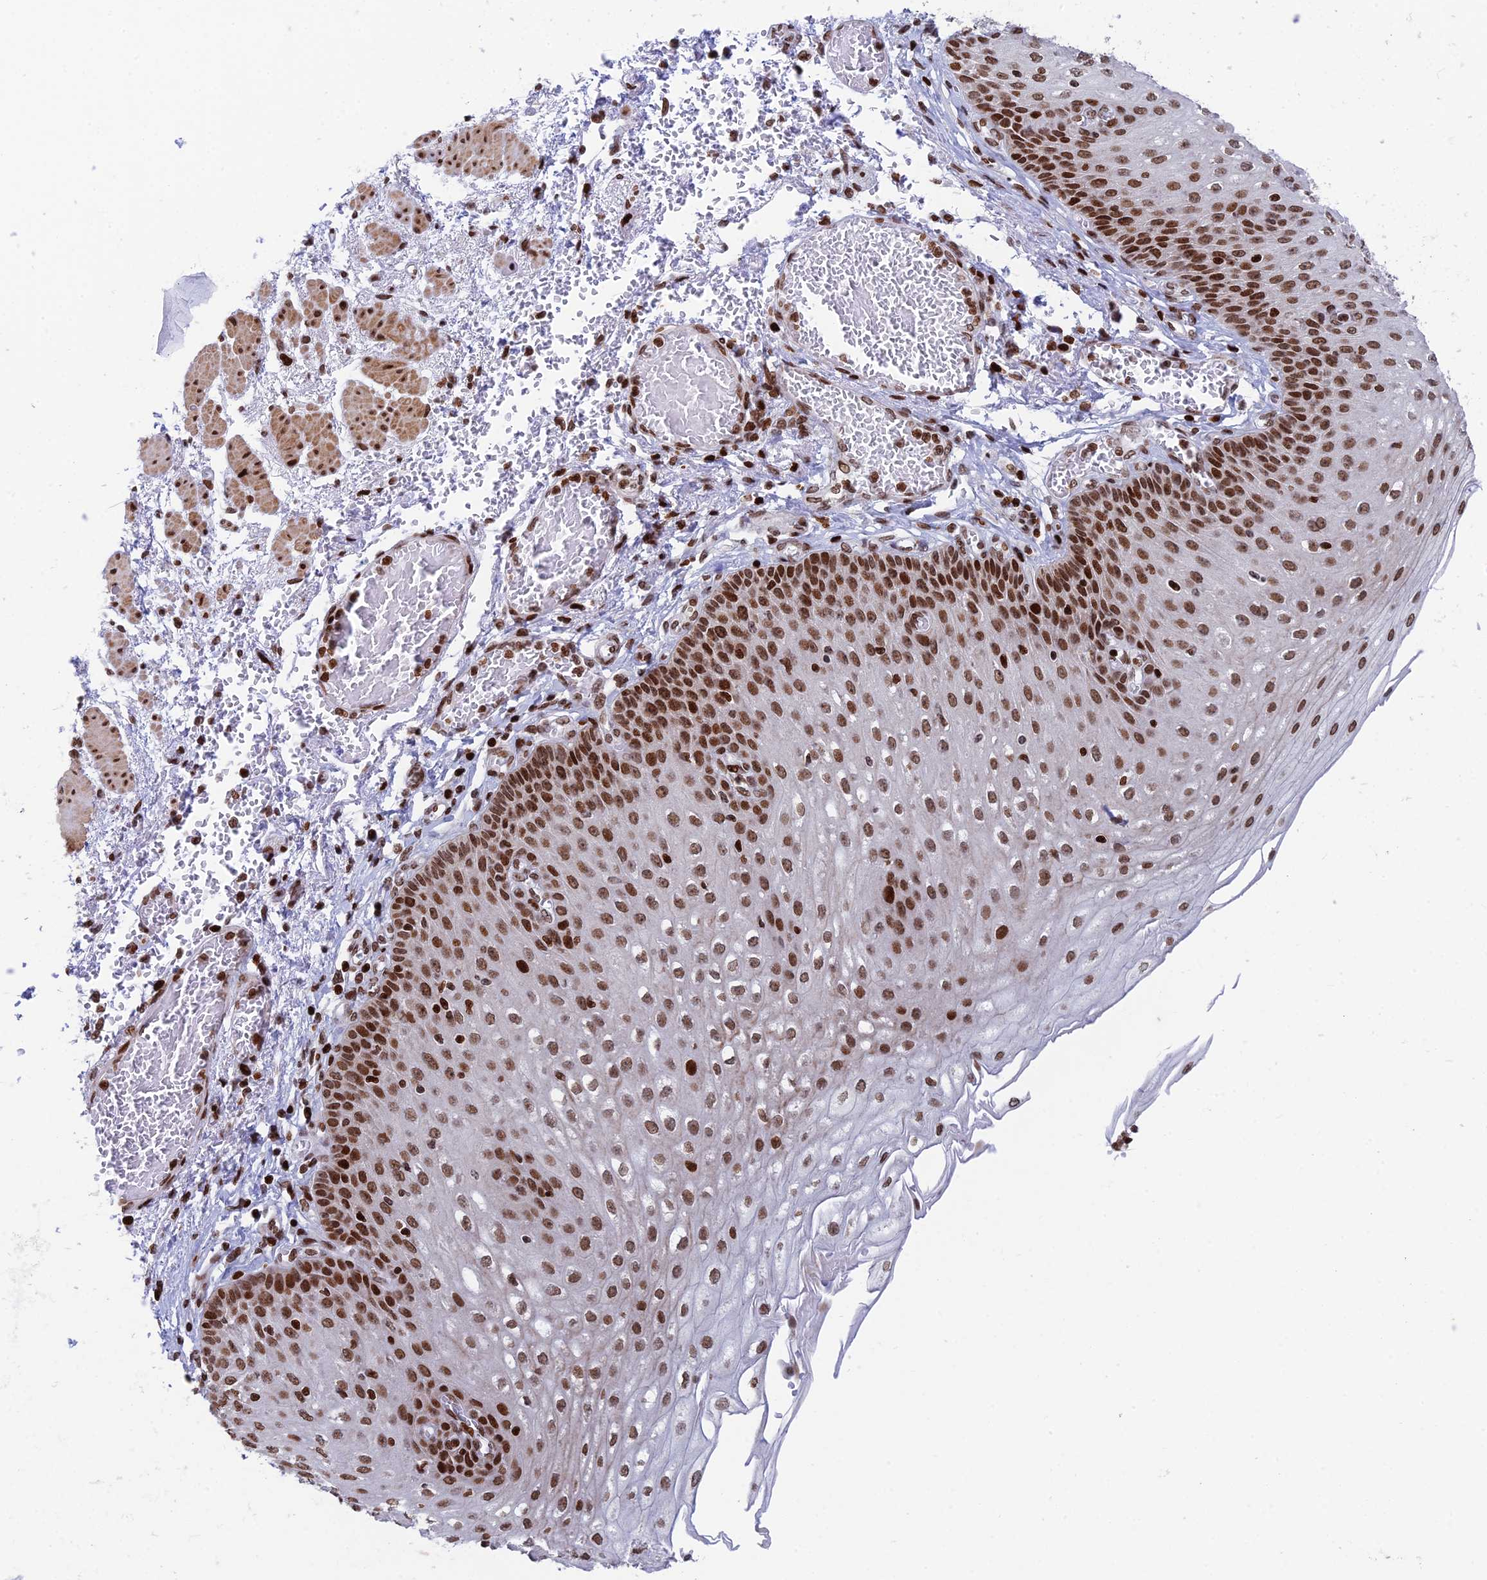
{"staining": {"intensity": "strong", "quantity": ">75%", "location": "nuclear"}, "tissue": "esophagus", "cell_type": "Squamous epithelial cells", "image_type": "normal", "snomed": [{"axis": "morphology", "description": "Normal tissue, NOS"}, {"axis": "topography", "description": "Esophagus"}], "caption": "Immunohistochemical staining of normal human esophagus reveals >75% levels of strong nuclear protein expression in approximately >75% of squamous epithelial cells.", "gene": "RPAP1", "patient": {"sex": "male", "age": 81}}